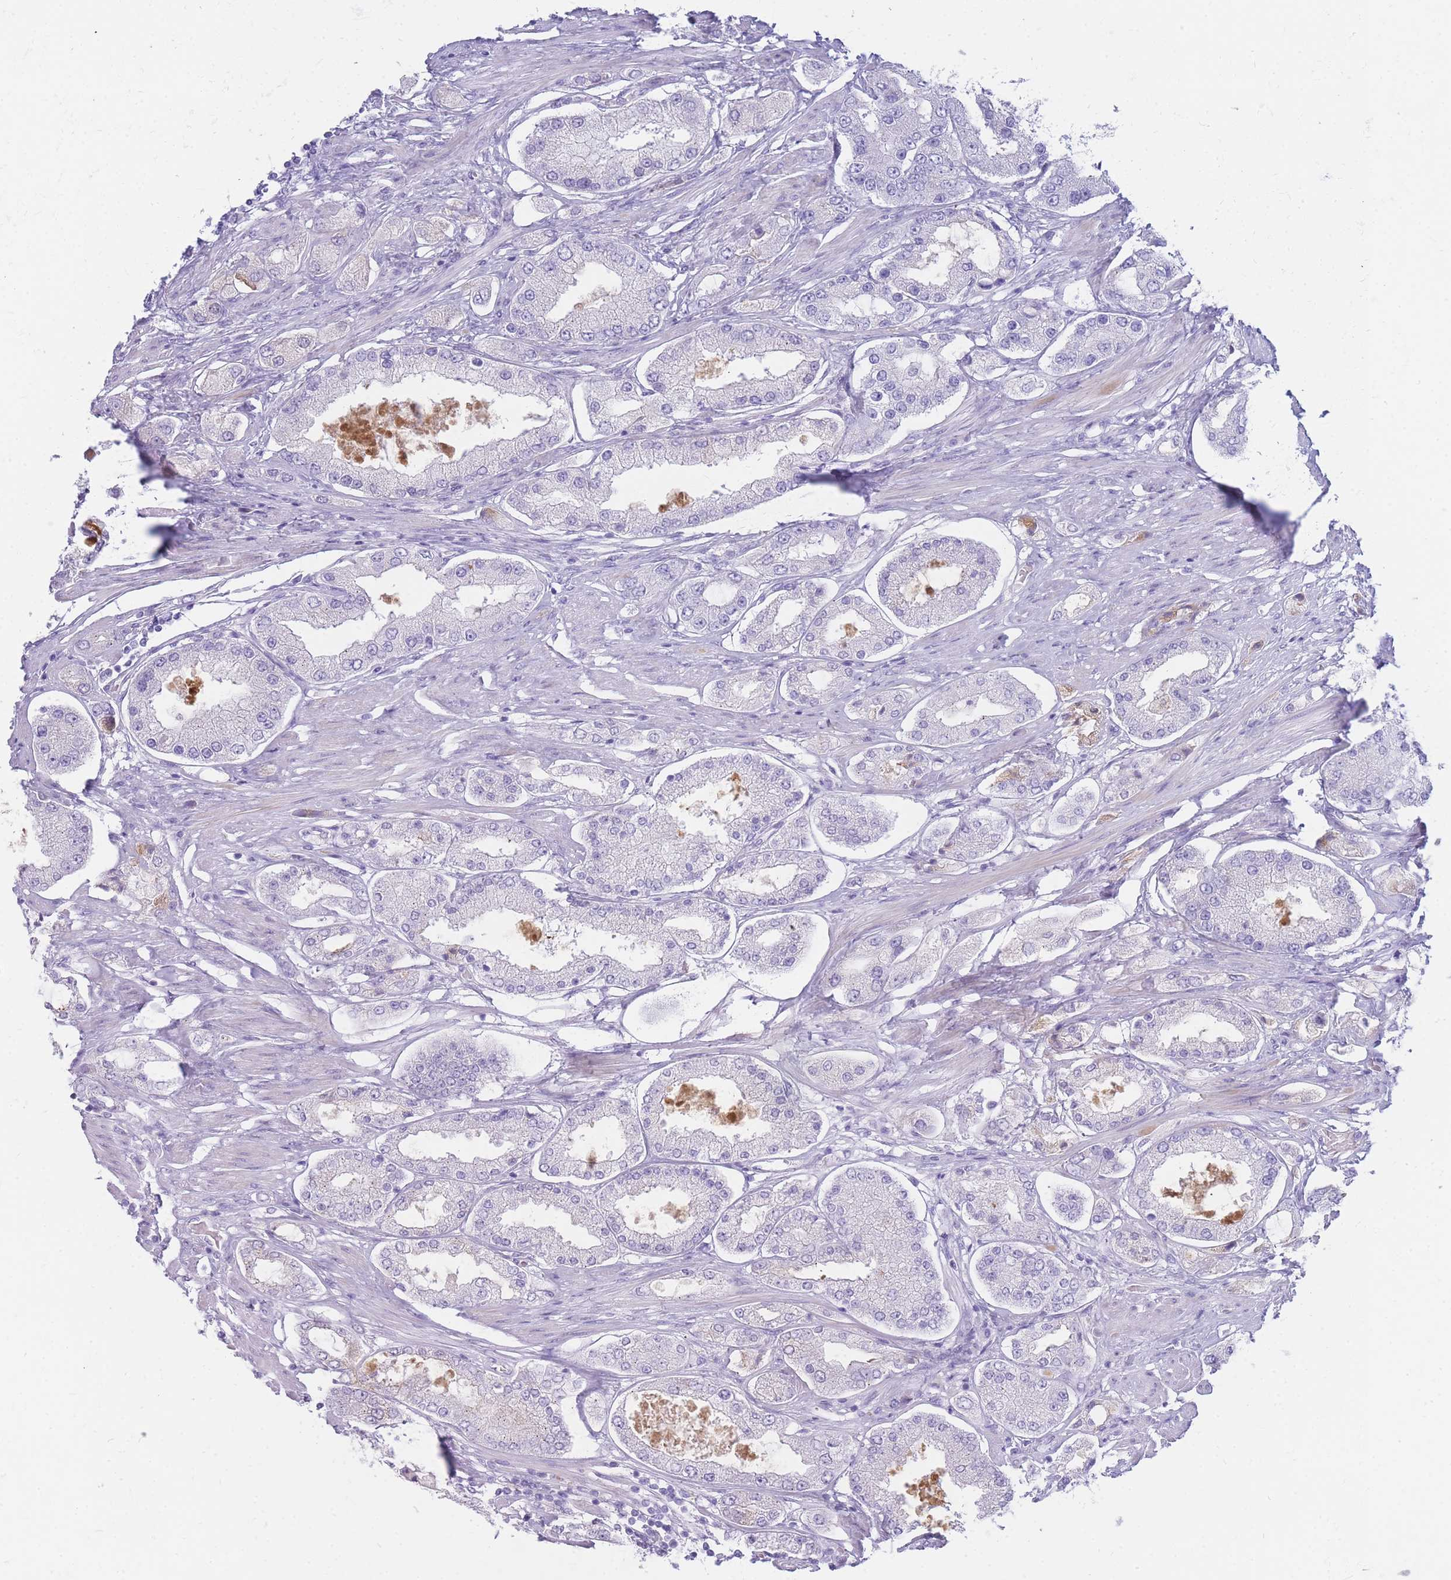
{"staining": {"intensity": "negative", "quantity": "none", "location": "none"}, "tissue": "prostate cancer", "cell_type": "Tumor cells", "image_type": "cancer", "snomed": [{"axis": "morphology", "description": "Adenocarcinoma, High grade"}, {"axis": "topography", "description": "Prostate"}], "caption": "This is an immunohistochemistry (IHC) image of high-grade adenocarcinoma (prostate). There is no staining in tumor cells.", "gene": "NKX1-2", "patient": {"sex": "male", "age": 69}}